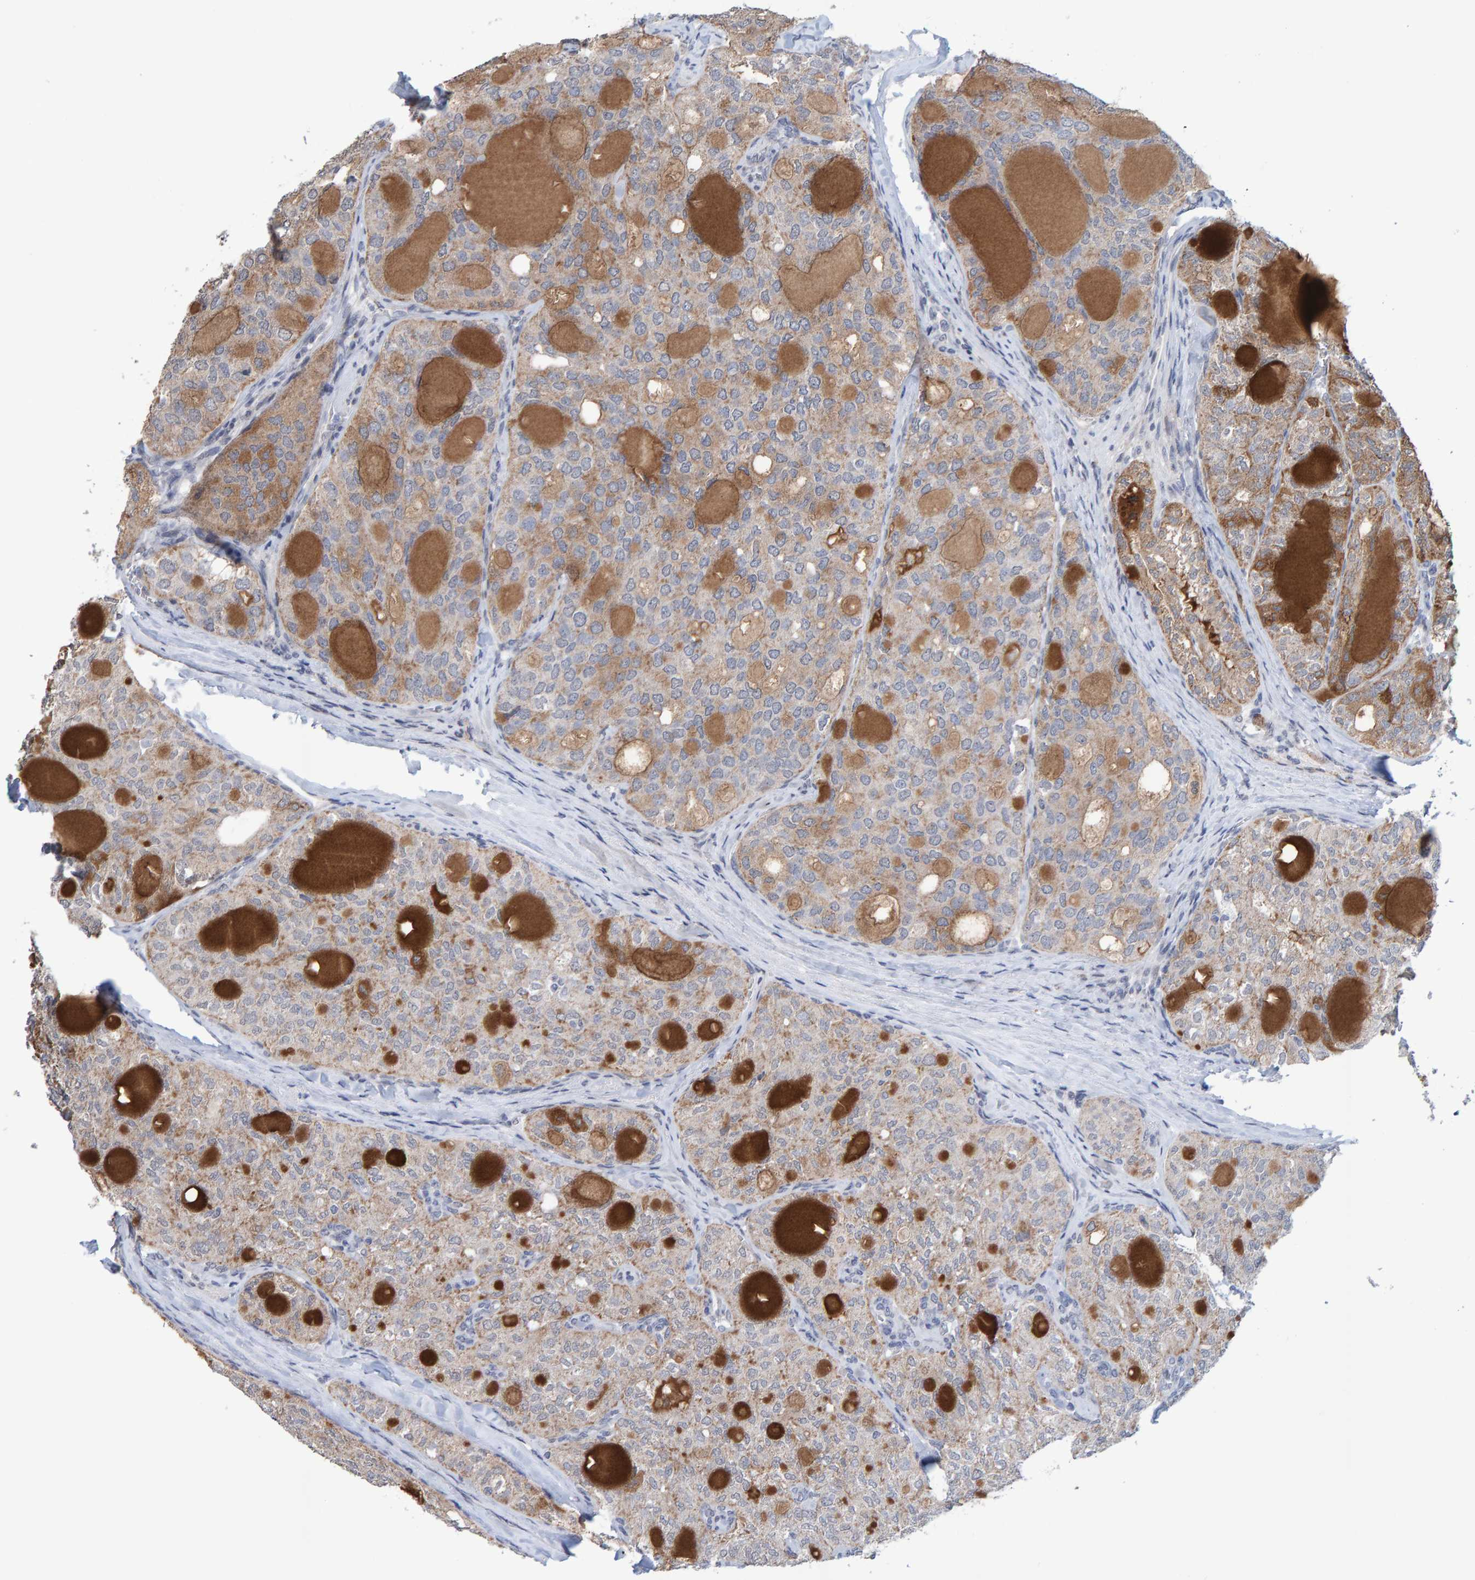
{"staining": {"intensity": "weak", "quantity": ">75%", "location": "cytoplasmic/membranous"}, "tissue": "thyroid cancer", "cell_type": "Tumor cells", "image_type": "cancer", "snomed": [{"axis": "morphology", "description": "Follicular adenoma carcinoma, NOS"}, {"axis": "topography", "description": "Thyroid gland"}], "caption": "The immunohistochemical stain highlights weak cytoplasmic/membranous positivity in tumor cells of follicular adenoma carcinoma (thyroid) tissue. Ihc stains the protein of interest in brown and the nuclei are stained blue.", "gene": "USP43", "patient": {"sex": "male", "age": 75}}